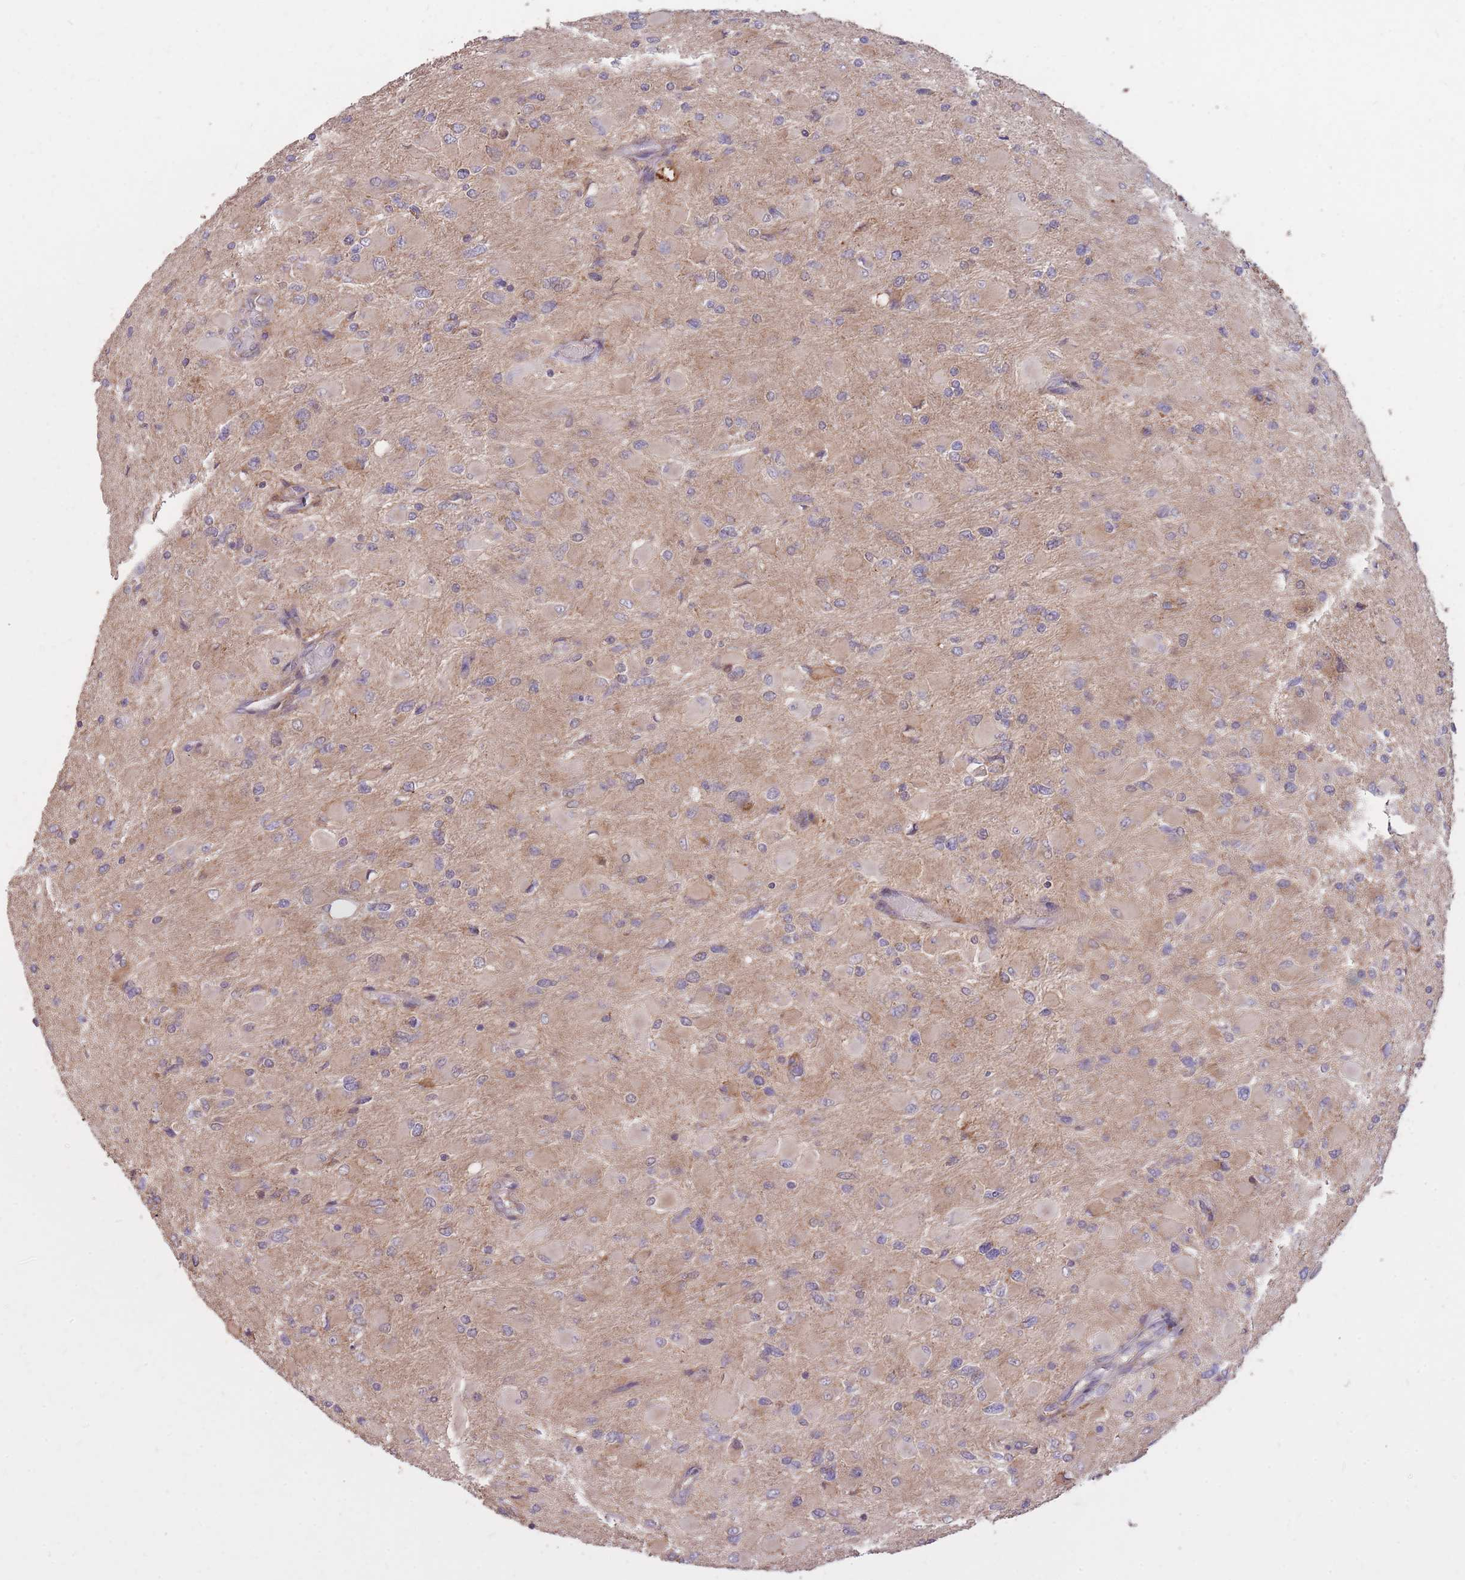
{"staining": {"intensity": "weak", "quantity": "<25%", "location": "cytoplasmic/membranous"}, "tissue": "glioma", "cell_type": "Tumor cells", "image_type": "cancer", "snomed": [{"axis": "morphology", "description": "Glioma, malignant, High grade"}, {"axis": "topography", "description": "Cerebral cortex"}], "caption": "IHC photomicrograph of neoplastic tissue: human malignant glioma (high-grade) stained with DAB shows no significant protein positivity in tumor cells. Brightfield microscopy of IHC stained with DAB (3,3'-diaminobenzidine) (brown) and hematoxylin (blue), captured at high magnification.", "gene": "IGF2BP2", "patient": {"sex": "female", "age": 36}}